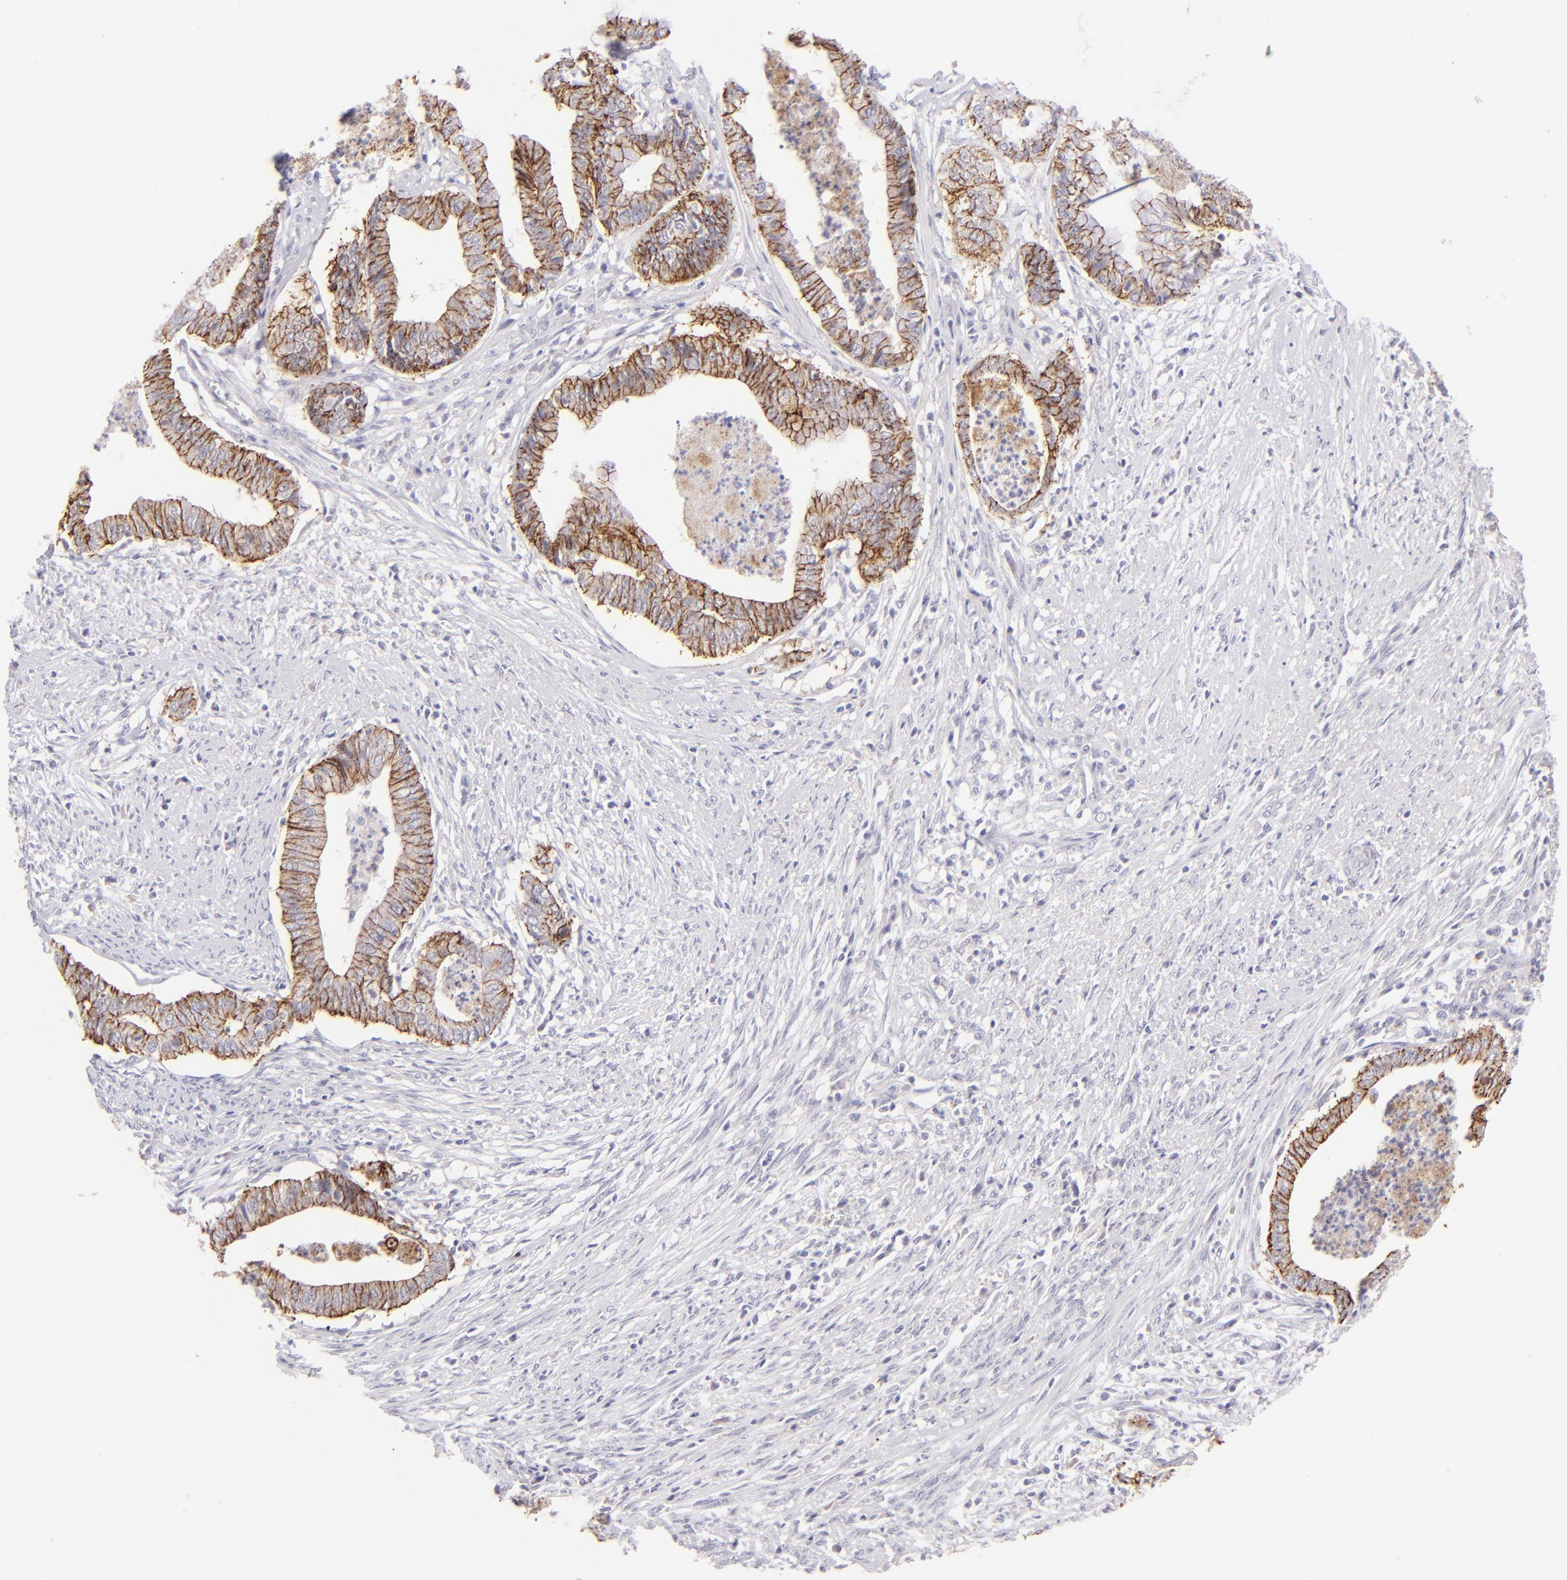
{"staining": {"intensity": "moderate", "quantity": ">75%", "location": "cytoplasmic/membranous"}, "tissue": "endometrial cancer", "cell_type": "Tumor cells", "image_type": "cancer", "snomed": [{"axis": "morphology", "description": "Necrosis, NOS"}, {"axis": "morphology", "description": "Adenocarcinoma, NOS"}, {"axis": "topography", "description": "Endometrium"}], "caption": "Protein expression analysis of human endometrial cancer (adenocarcinoma) reveals moderate cytoplasmic/membranous positivity in approximately >75% of tumor cells.", "gene": "CLDN4", "patient": {"sex": "female", "age": 79}}